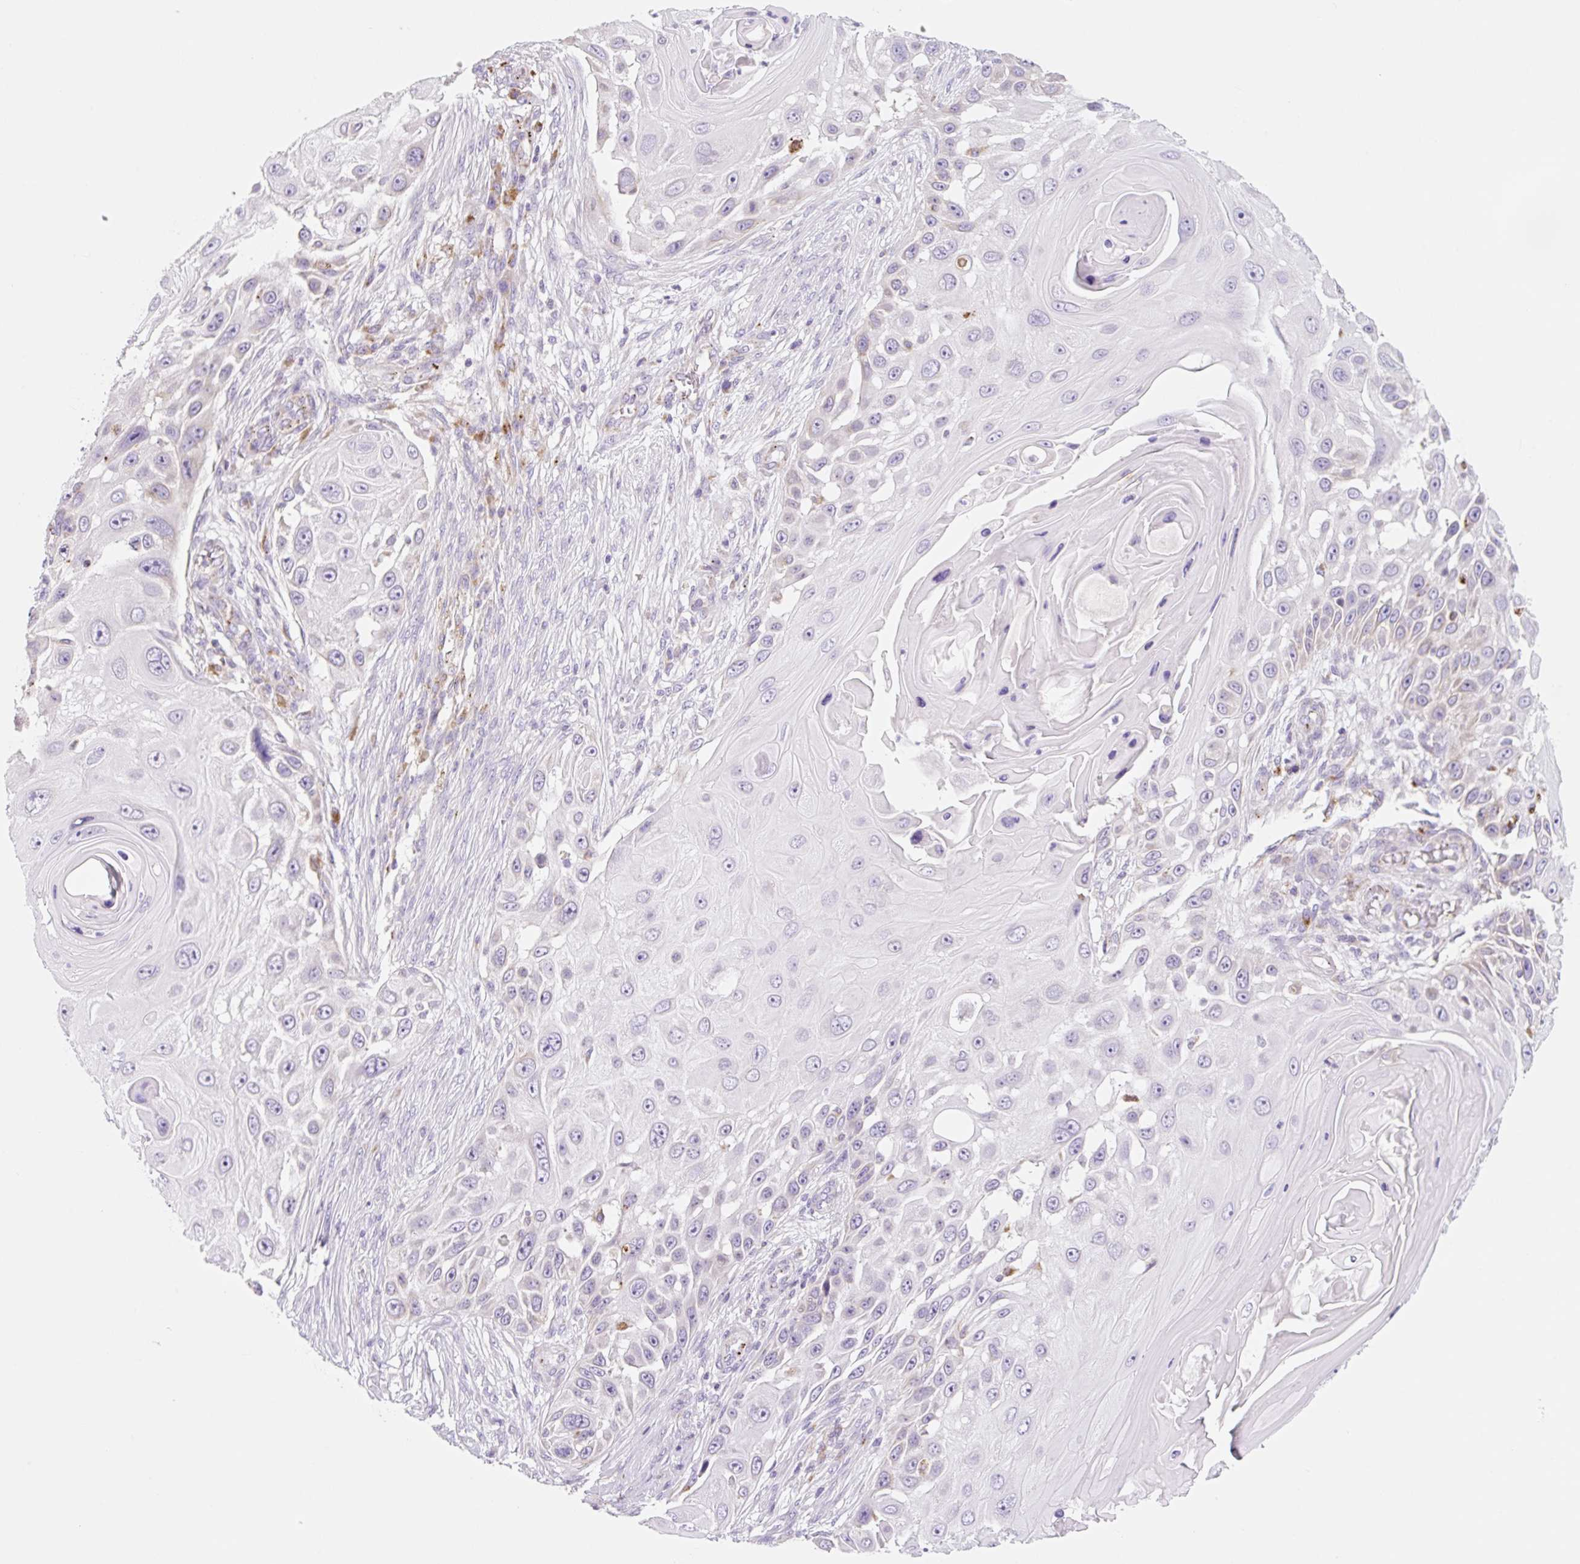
{"staining": {"intensity": "negative", "quantity": "none", "location": "none"}, "tissue": "skin cancer", "cell_type": "Tumor cells", "image_type": "cancer", "snomed": [{"axis": "morphology", "description": "Squamous cell carcinoma, NOS"}, {"axis": "topography", "description": "Skin"}], "caption": "The image shows no significant staining in tumor cells of skin cancer.", "gene": "CLEC3A", "patient": {"sex": "female", "age": 44}}